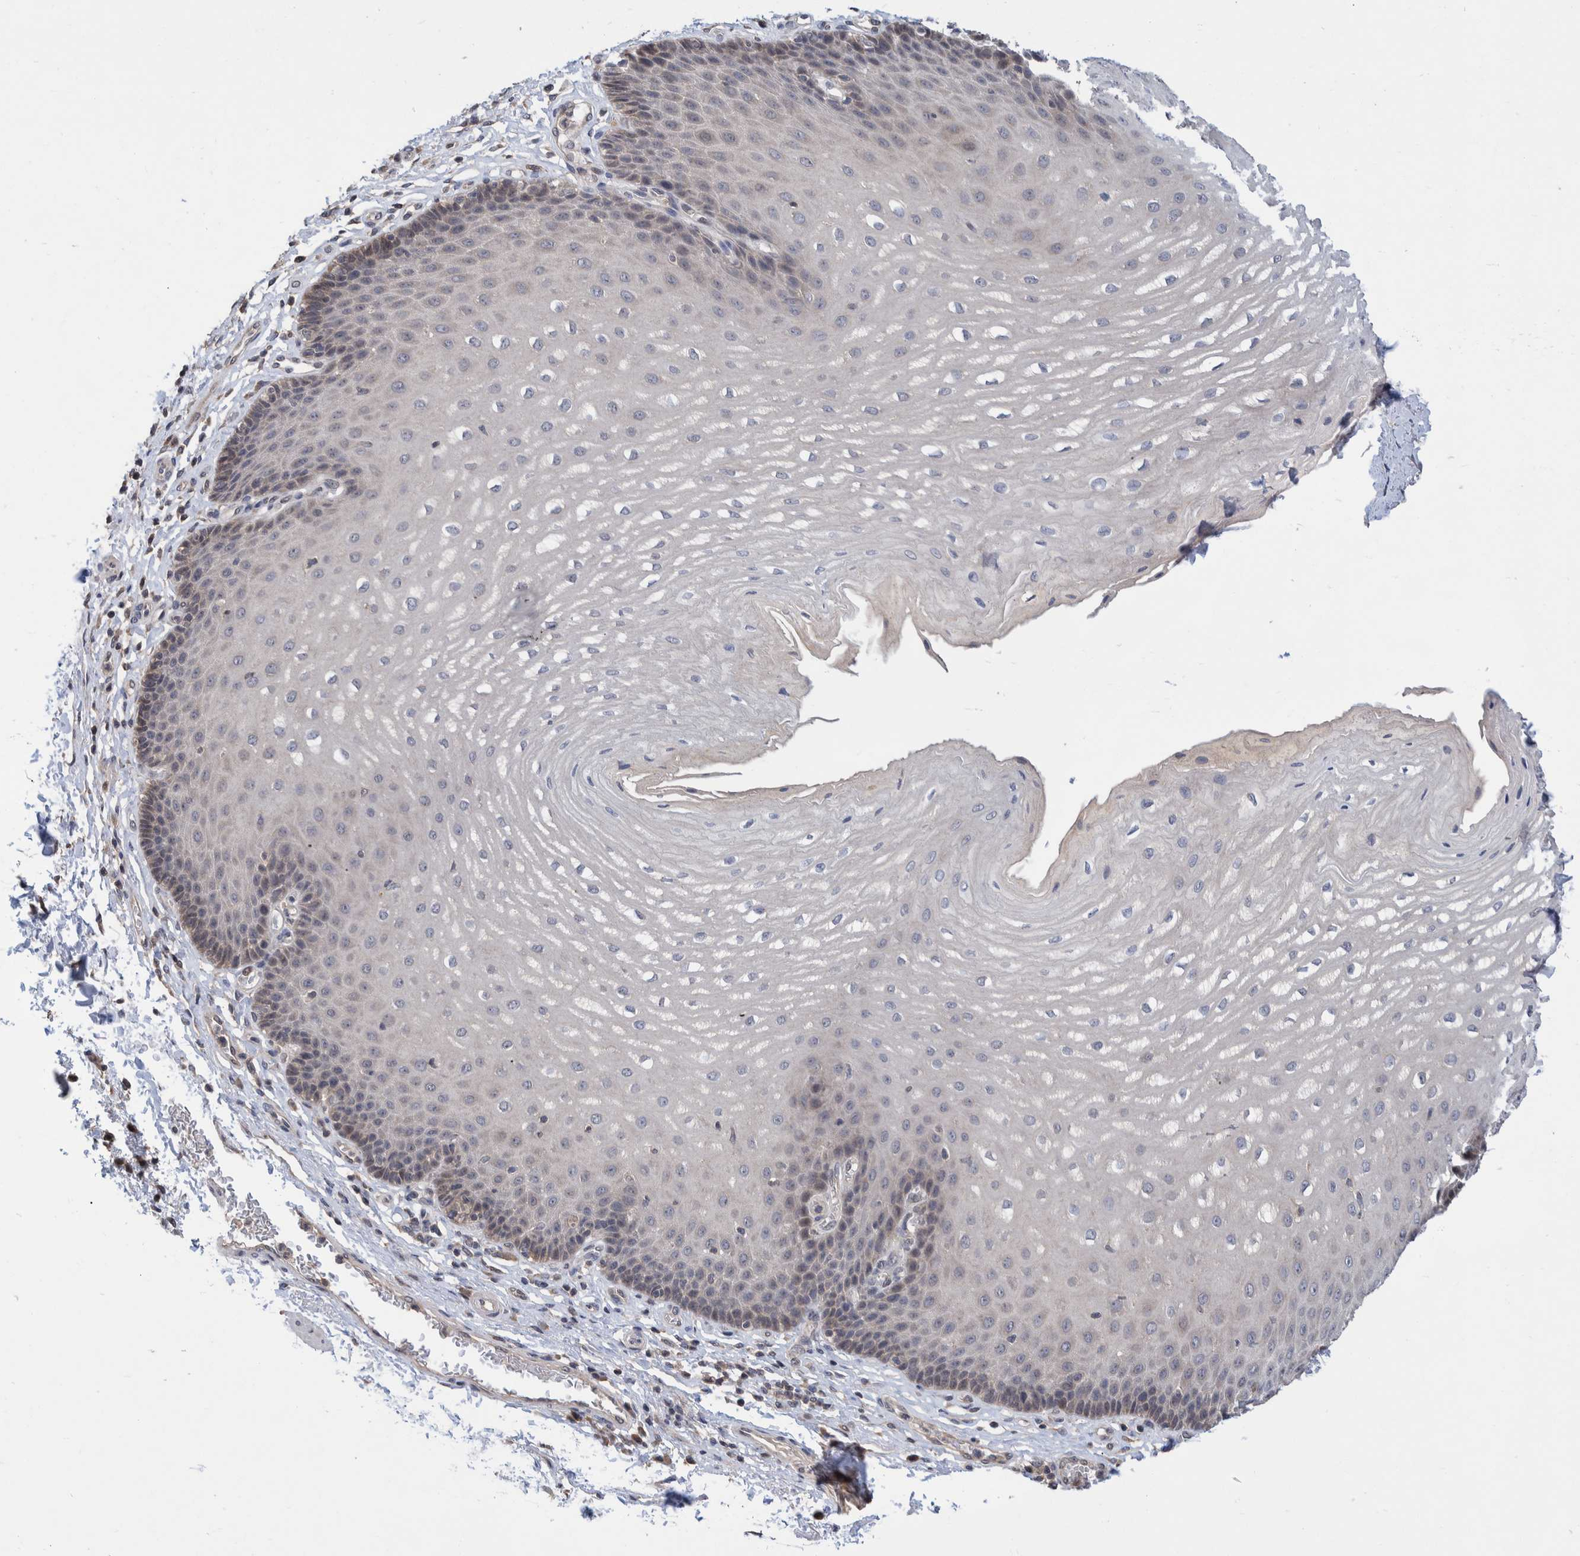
{"staining": {"intensity": "weak", "quantity": "<25%", "location": "cytoplasmic/membranous"}, "tissue": "esophagus", "cell_type": "Squamous epithelial cells", "image_type": "normal", "snomed": [{"axis": "morphology", "description": "Normal tissue, NOS"}, {"axis": "topography", "description": "Esophagus"}], "caption": "The IHC image has no significant expression in squamous epithelial cells of esophagus.", "gene": "PLPBP", "patient": {"sex": "male", "age": 54}}